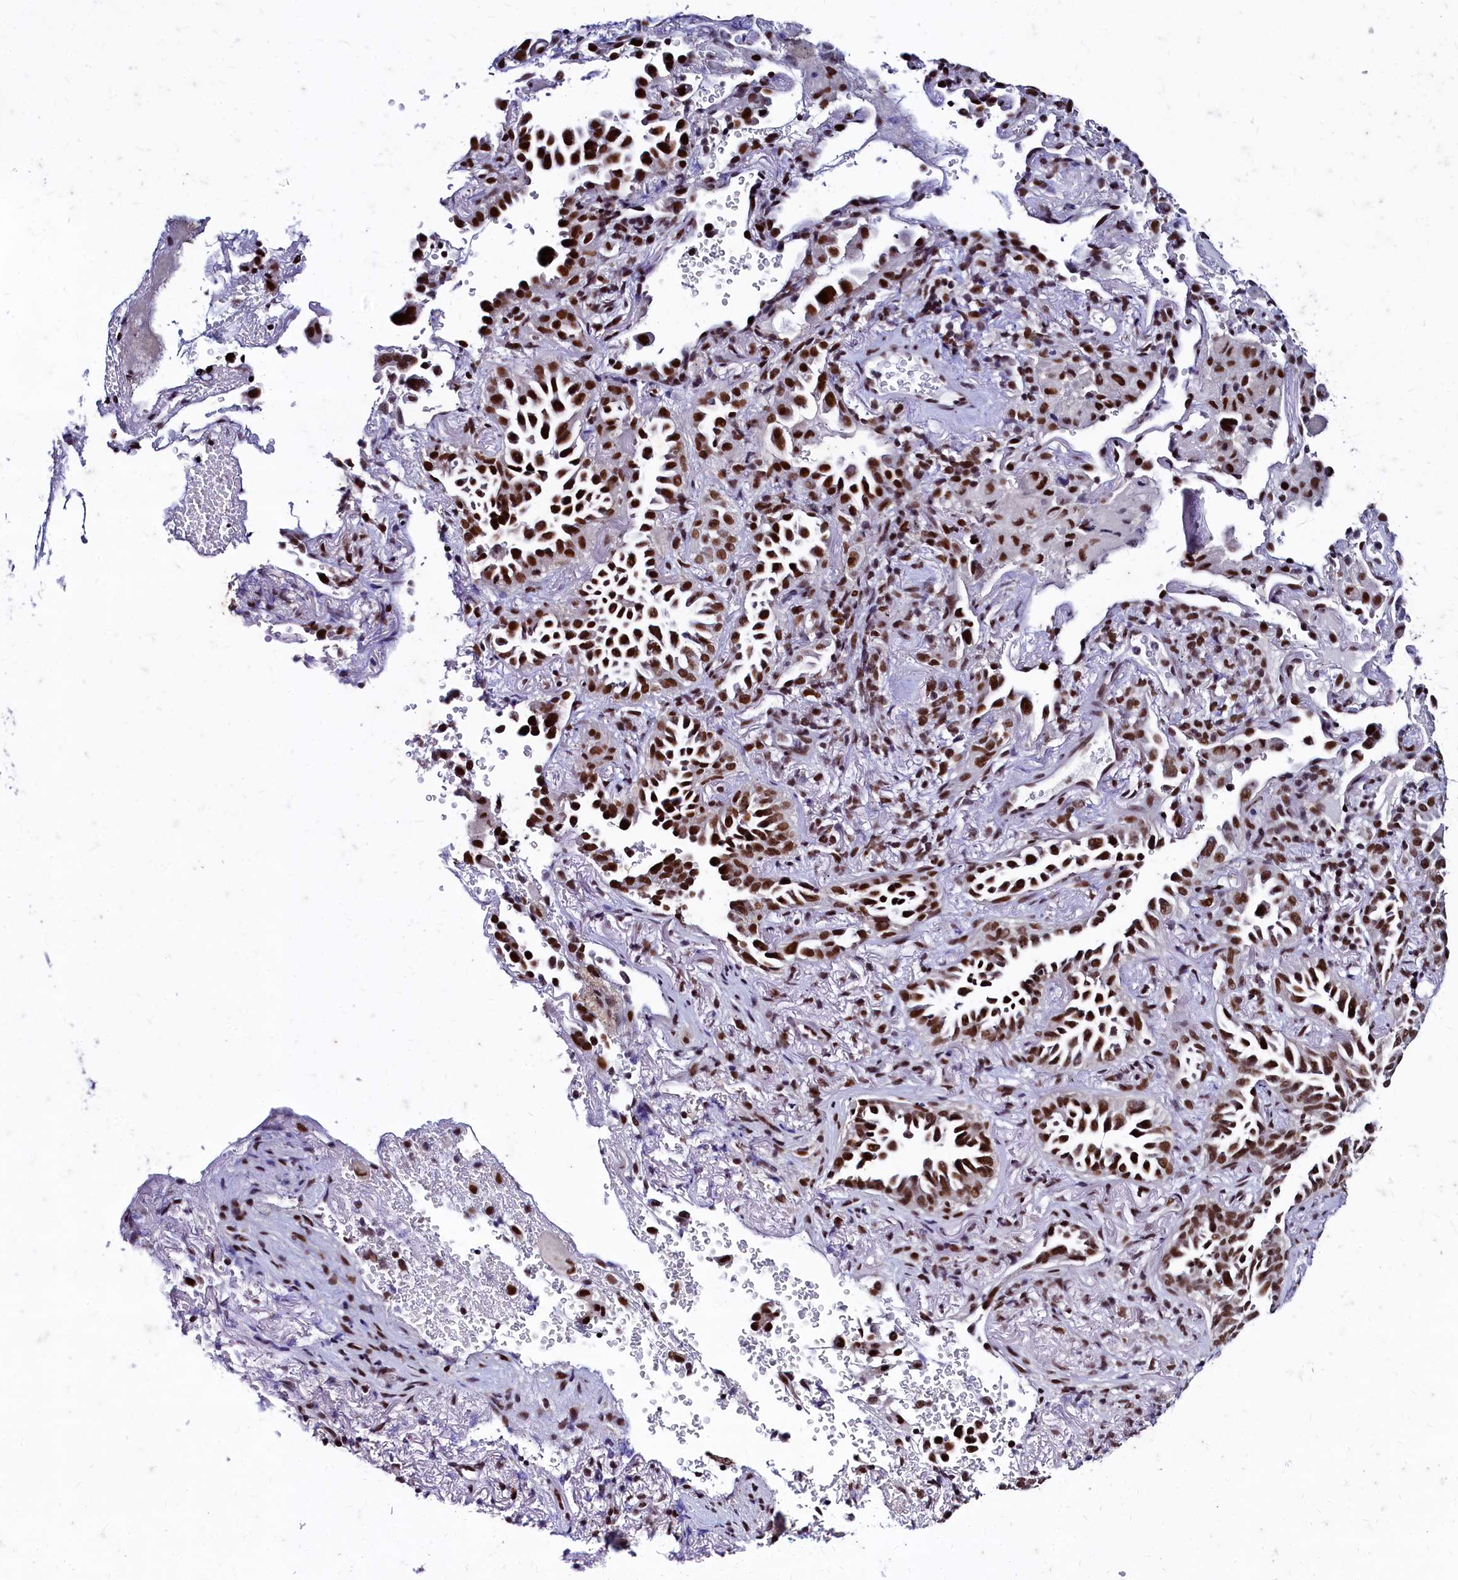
{"staining": {"intensity": "strong", "quantity": ">75%", "location": "nuclear"}, "tissue": "lung cancer", "cell_type": "Tumor cells", "image_type": "cancer", "snomed": [{"axis": "morphology", "description": "Adenocarcinoma, NOS"}, {"axis": "topography", "description": "Lung"}], "caption": "Adenocarcinoma (lung) stained with DAB (3,3'-diaminobenzidine) immunohistochemistry reveals high levels of strong nuclear expression in approximately >75% of tumor cells. (DAB IHC with brightfield microscopy, high magnification).", "gene": "CPSF7", "patient": {"sex": "female", "age": 69}}